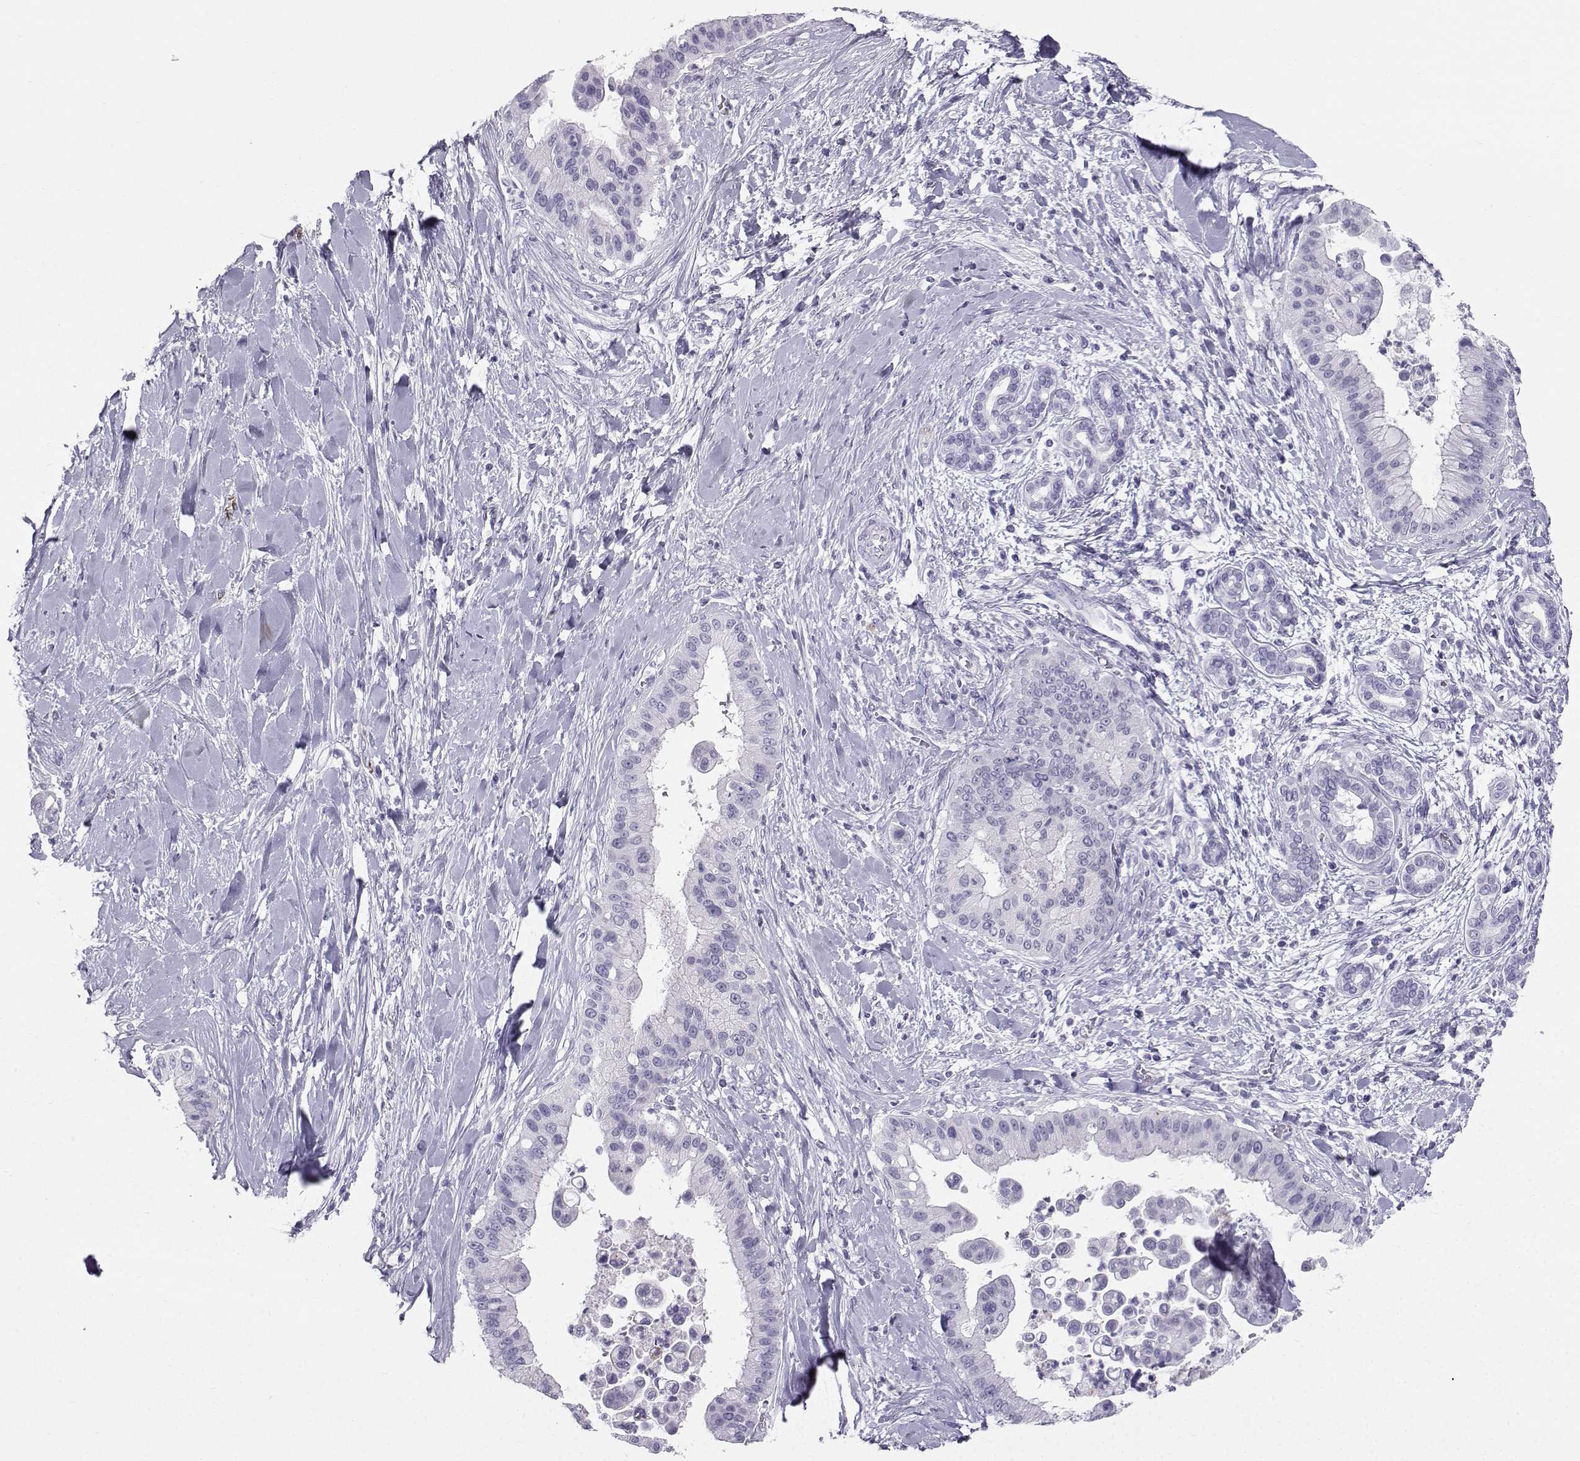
{"staining": {"intensity": "negative", "quantity": "none", "location": "none"}, "tissue": "liver cancer", "cell_type": "Tumor cells", "image_type": "cancer", "snomed": [{"axis": "morphology", "description": "Cholangiocarcinoma"}, {"axis": "topography", "description": "Liver"}], "caption": "The image demonstrates no staining of tumor cells in cholangiocarcinoma (liver). (DAB IHC visualized using brightfield microscopy, high magnification).", "gene": "IQCD", "patient": {"sex": "female", "age": 54}}